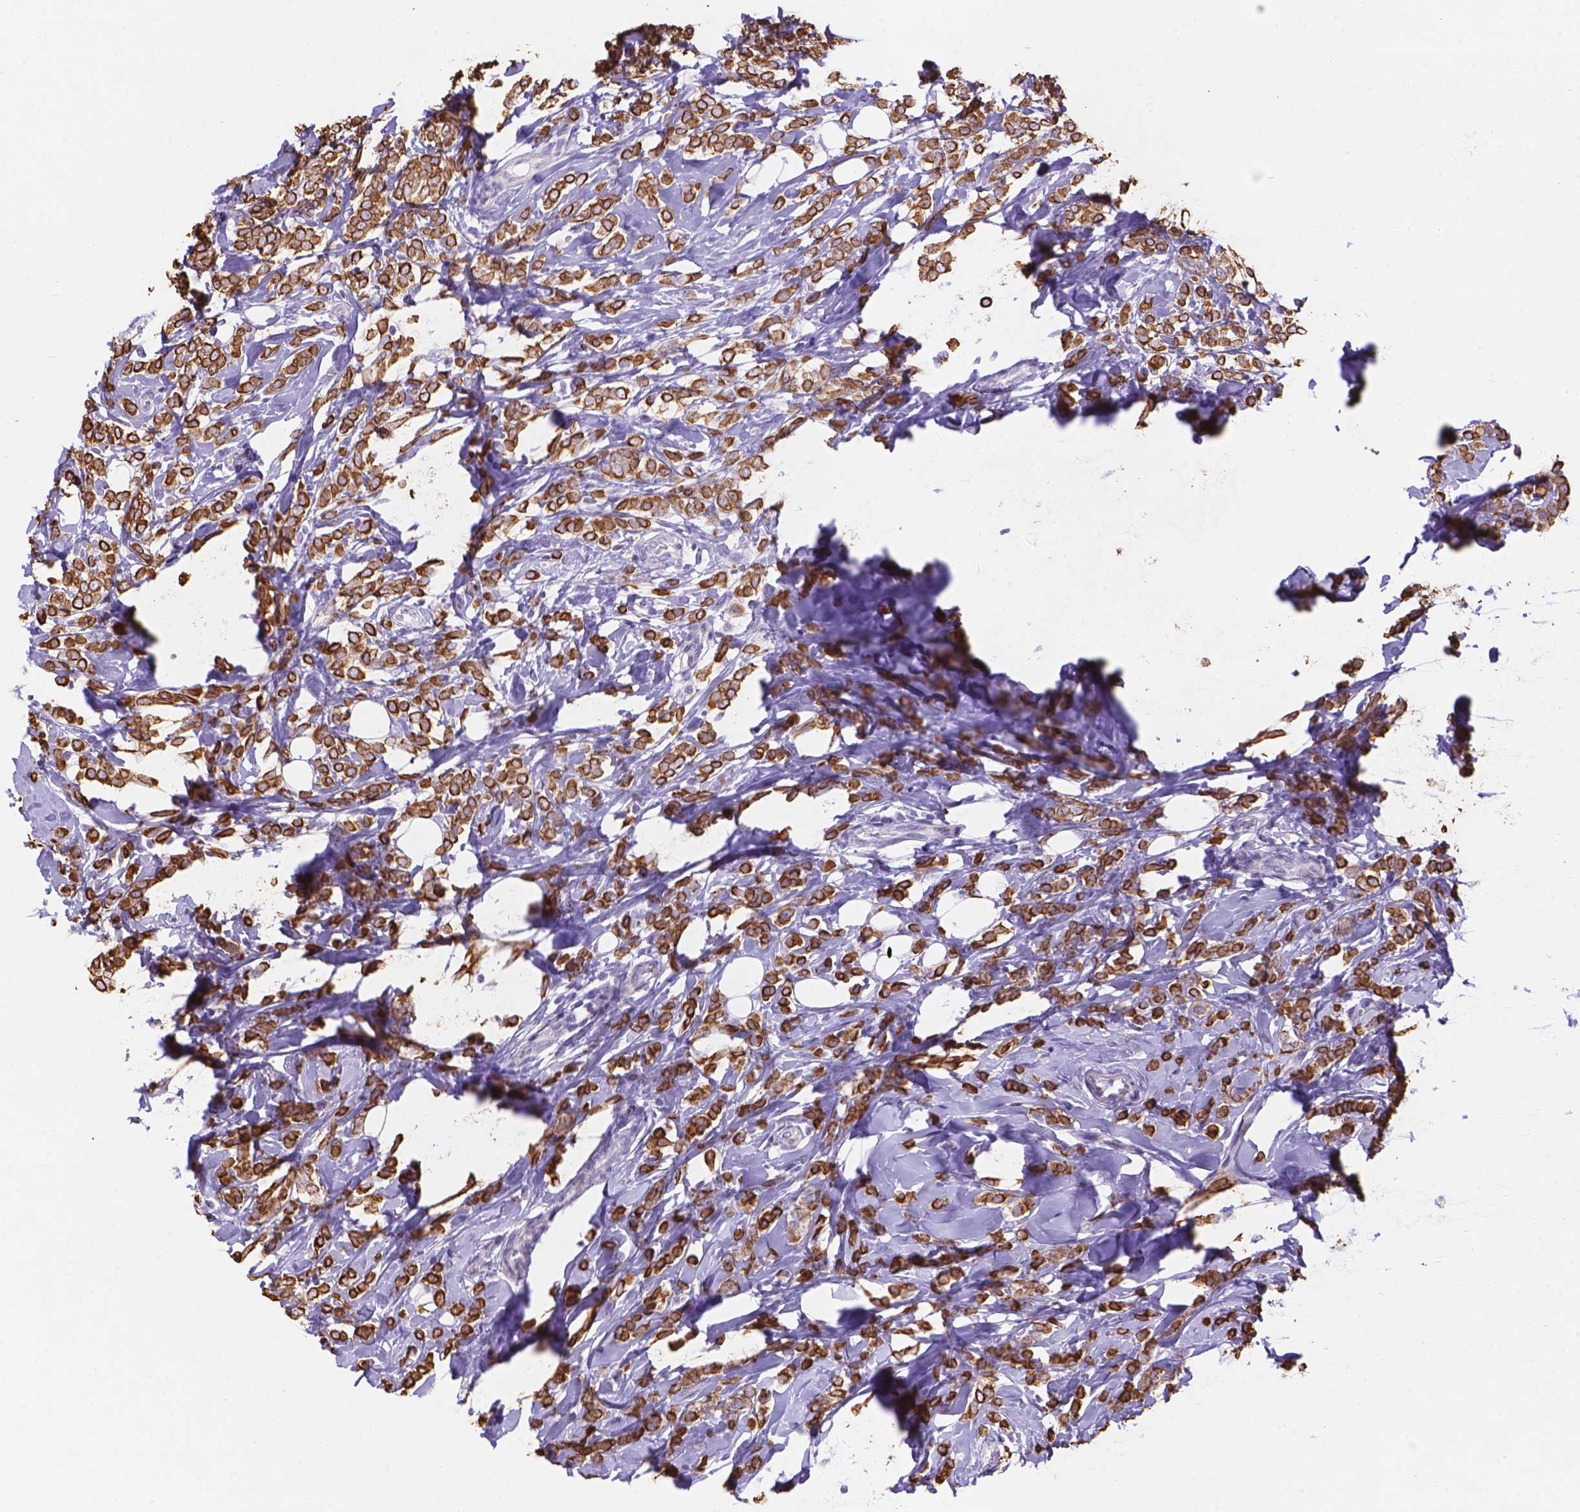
{"staining": {"intensity": "strong", "quantity": ">75%", "location": "cytoplasmic/membranous"}, "tissue": "breast cancer", "cell_type": "Tumor cells", "image_type": "cancer", "snomed": [{"axis": "morphology", "description": "Lobular carcinoma"}, {"axis": "topography", "description": "Breast"}], "caption": "This micrograph displays immunohistochemistry staining of breast cancer (lobular carcinoma), with high strong cytoplasmic/membranous expression in about >75% of tumor cells.", "gene": "DMWD", "patient": {"sex": "female", "age": 49}}